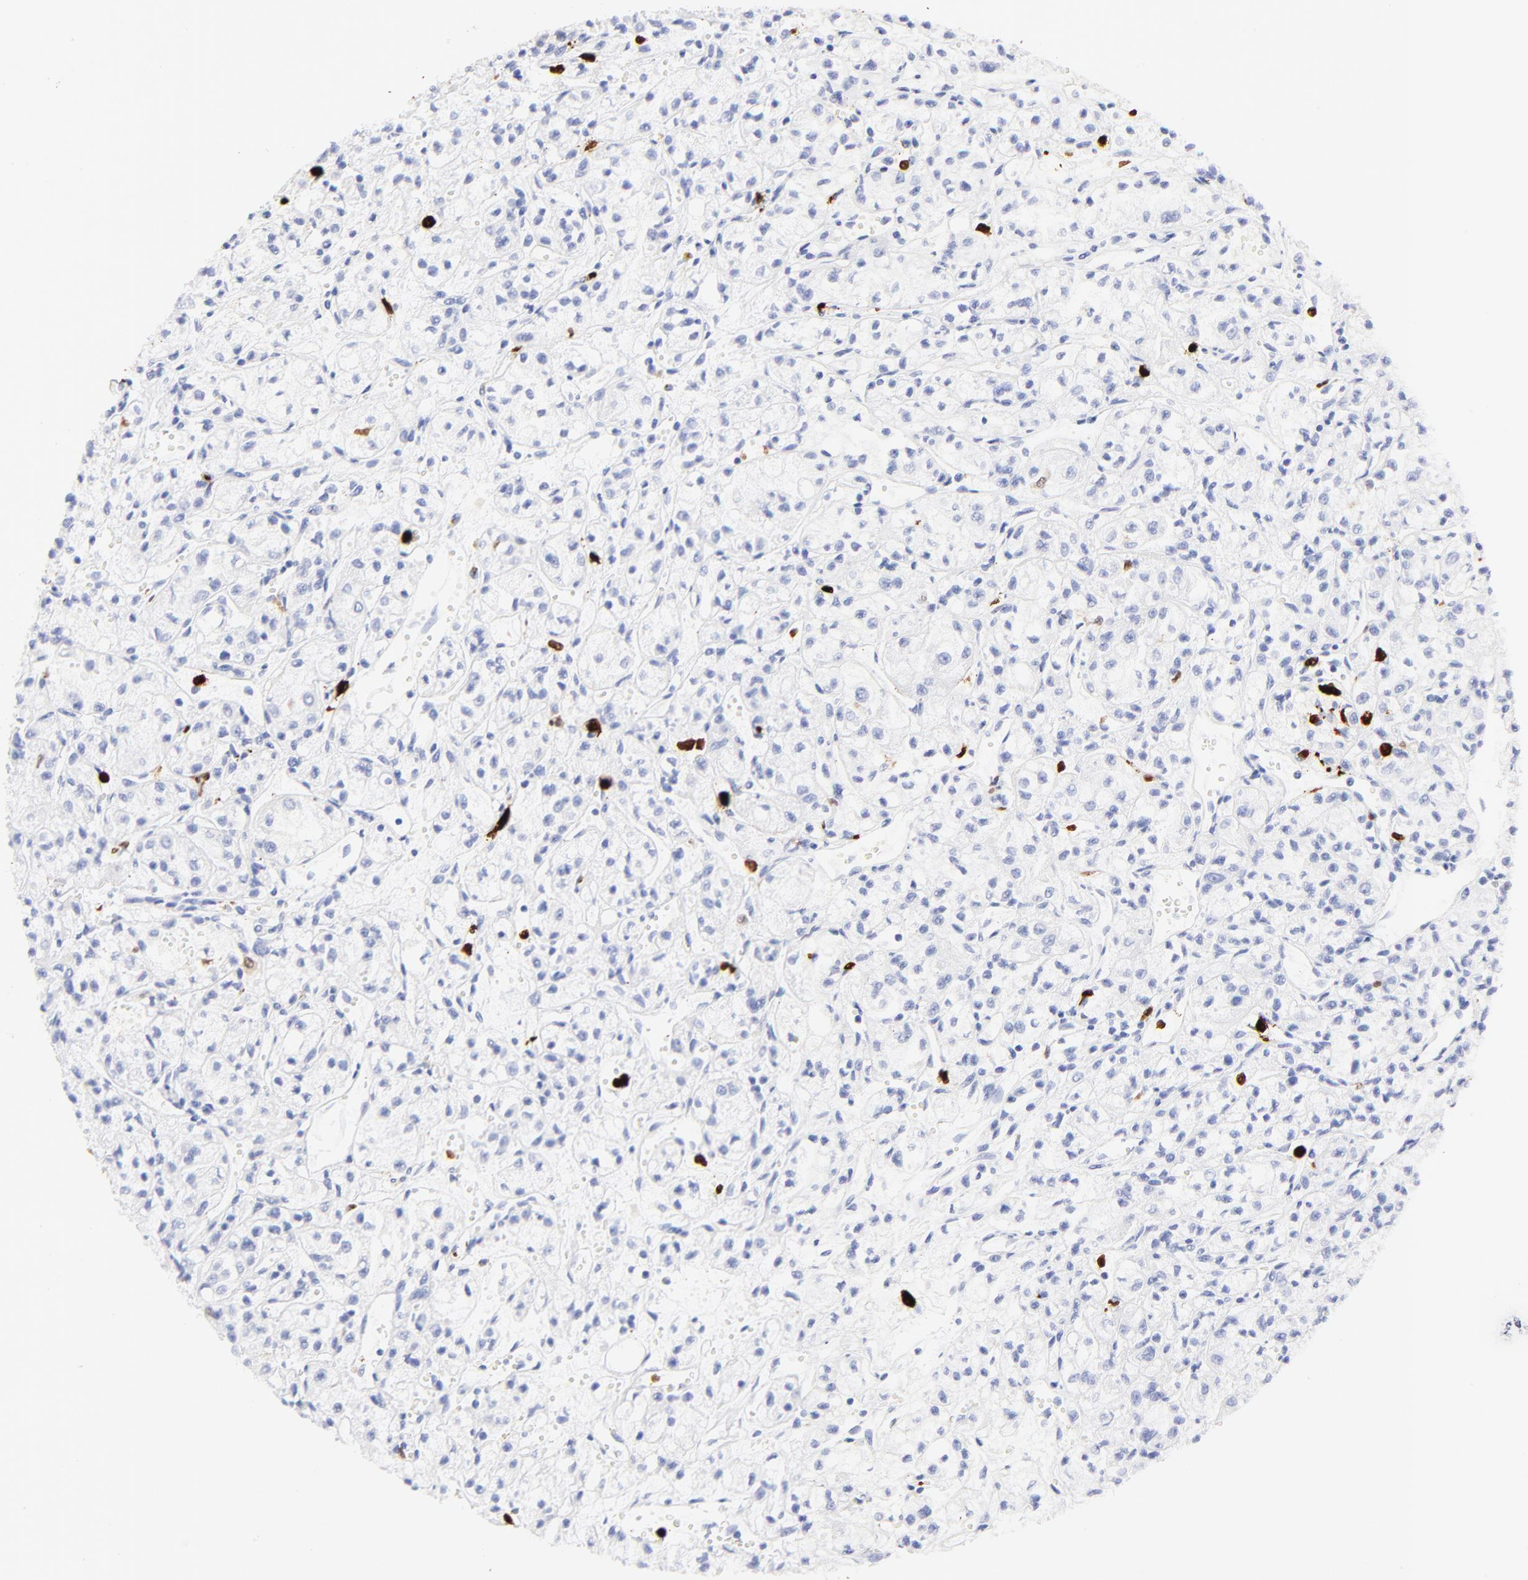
{"staining": {"intensity": "negative", "quantity": "none", "location": "none"}, "tissue": "renal cancer", "cell_type": "Tumor cells", "image_type": "cancer", "snomed": [{"axis": "morphology", "description": "Adenocarcinoma, NOS"}, {"axis": "topography", "description": "Kidney"}], "caption": "A micrograph of human renal cancer (adenocarcinoma) is negative for staining in tumor cells.", "gene": "S100A12", "patient": {"sex": "male", "age": 78}}